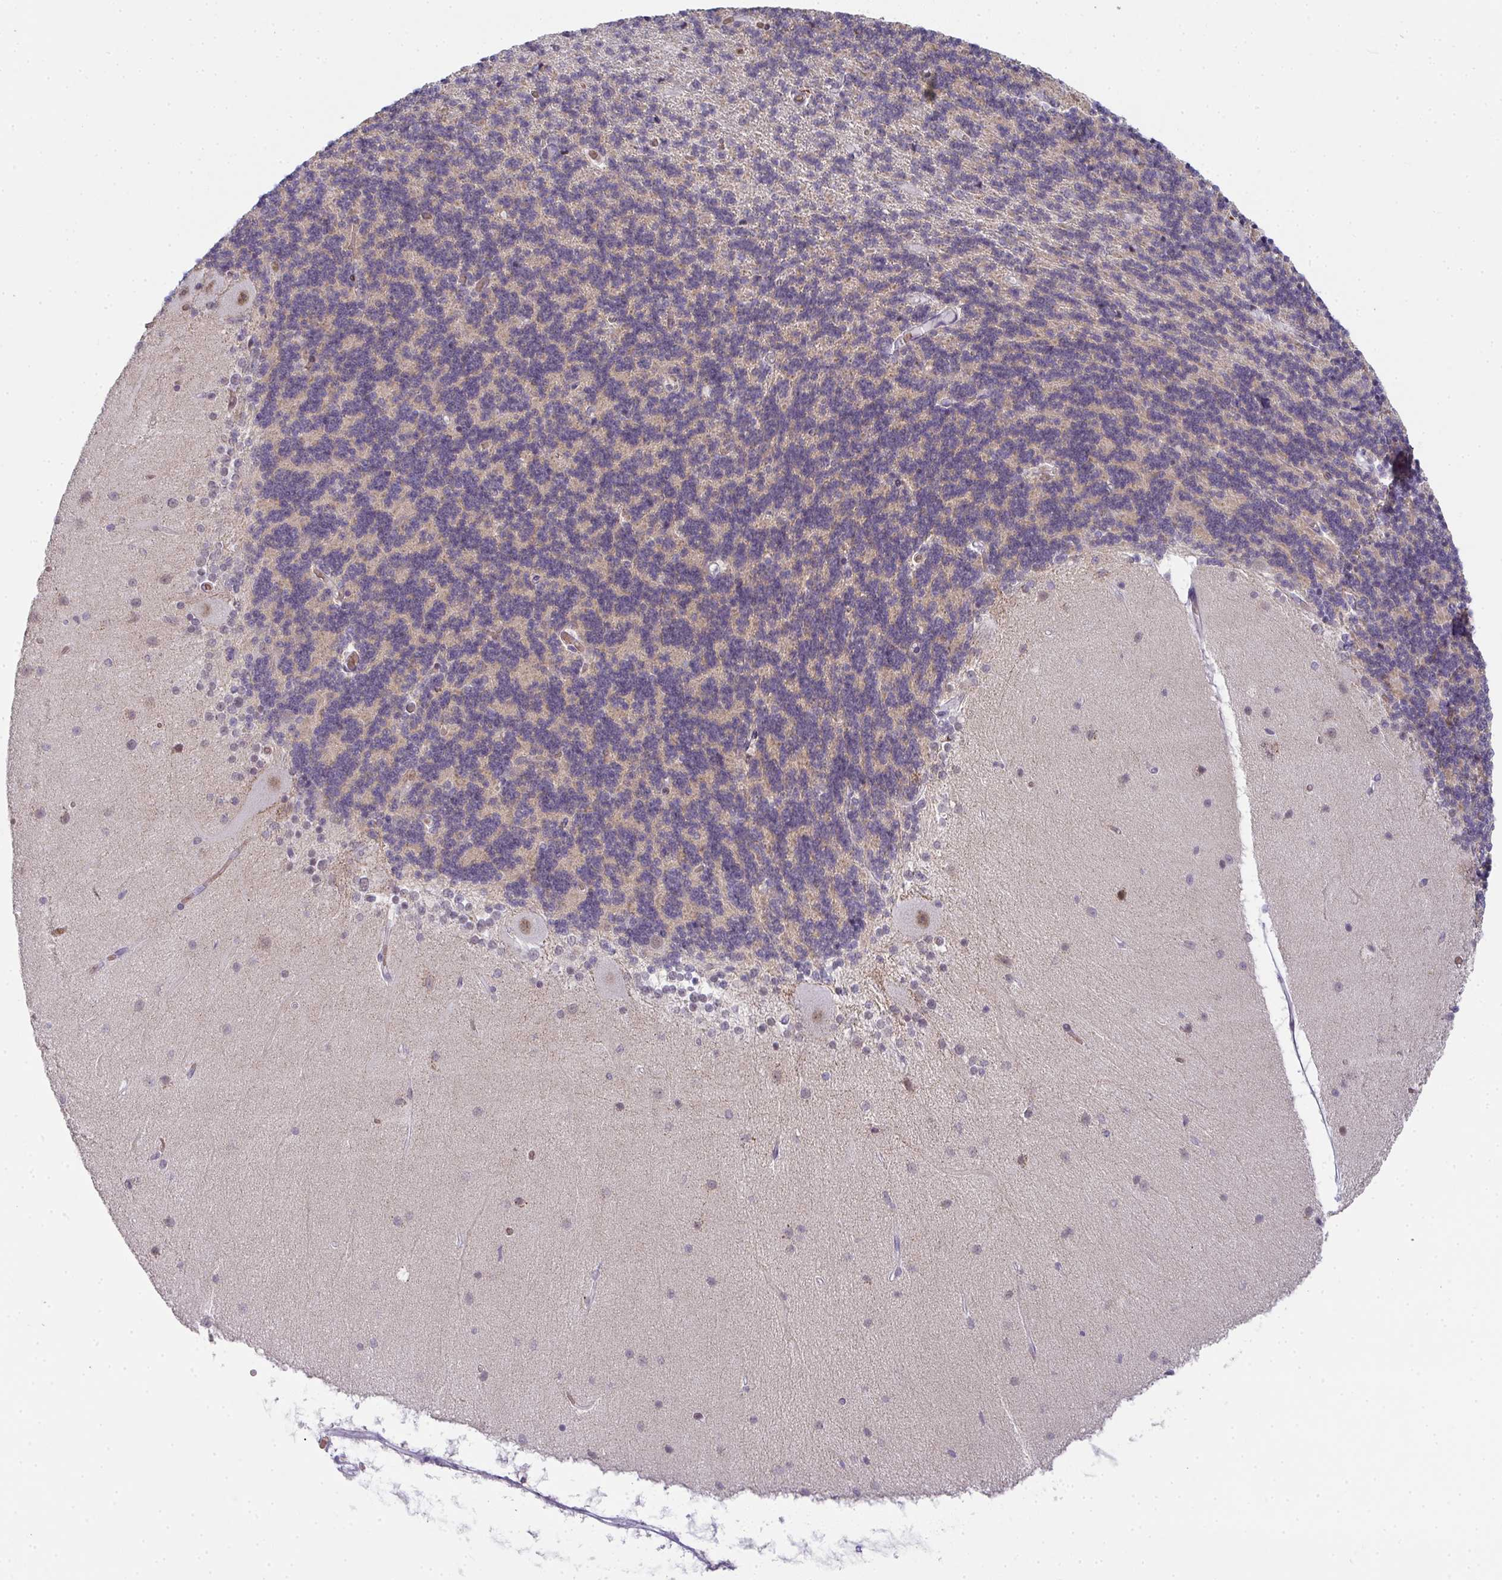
{"staining": {"intensity": "negative", "quantity": "none", "location": "none"}, "tissue": "cerebellum", "cell_type": "Cells in granular layer", "image_type": "normal", "snomed": [{"axis": "morphology", "description": "Normal tissue, NOS"}, {"axis": "topography", "description": "Cerebellum"}], "caption": "The immunohistochemistry (IHC) histopathology image has no significant staining in cells in granular layer of cerebellum. (IHC, brightfield microscopy, high magnification).", "gene": "TNMD", "patient": {"sex": "female", "age": 54}}